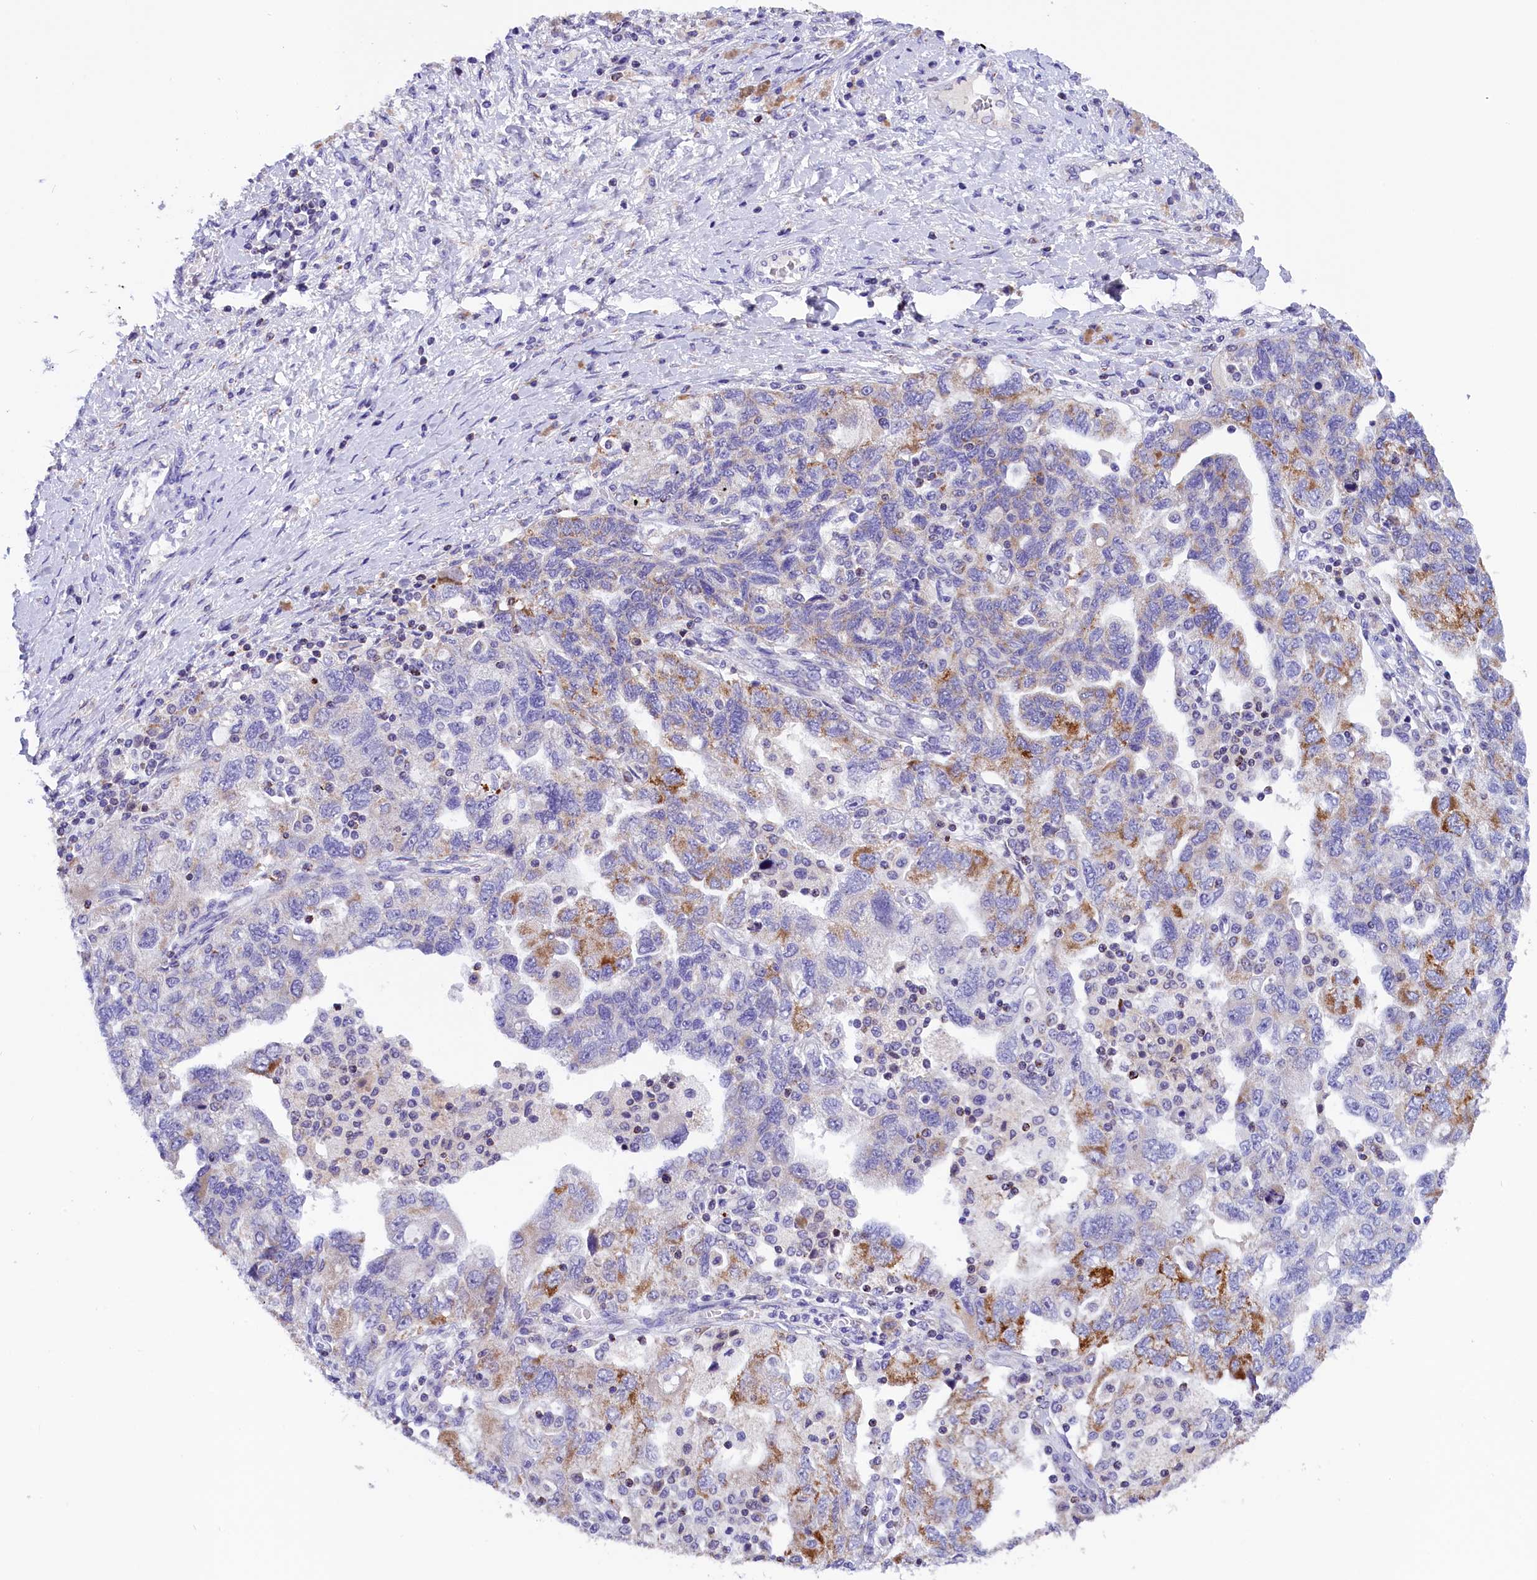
{"staining": {"intensity": "moderate", "quantity": "25%-75%", "location": "cytoplasmic/membranous"}, "tissue": "ovarian cancer", "cell_type": "Tumor cells", "image_type": "cancer", "snomed": [{"axis": "morphology", "description": "Carcinoma, NOS"}, {"axis": "morphology", "description": "Cystadenocarcinoma, serous, NOS"}, {"axis": "topography", "description": "Ovary"}], "caption": "Ovarian cancer (carcinoma) was stained to show a protein in brown. There is medium levels of moderate cytoplasmic/membranous positivity in about 25%-75% of tumor cells.", "gene": "ABAT", "patient": {"sex": "female", "age": 69}}